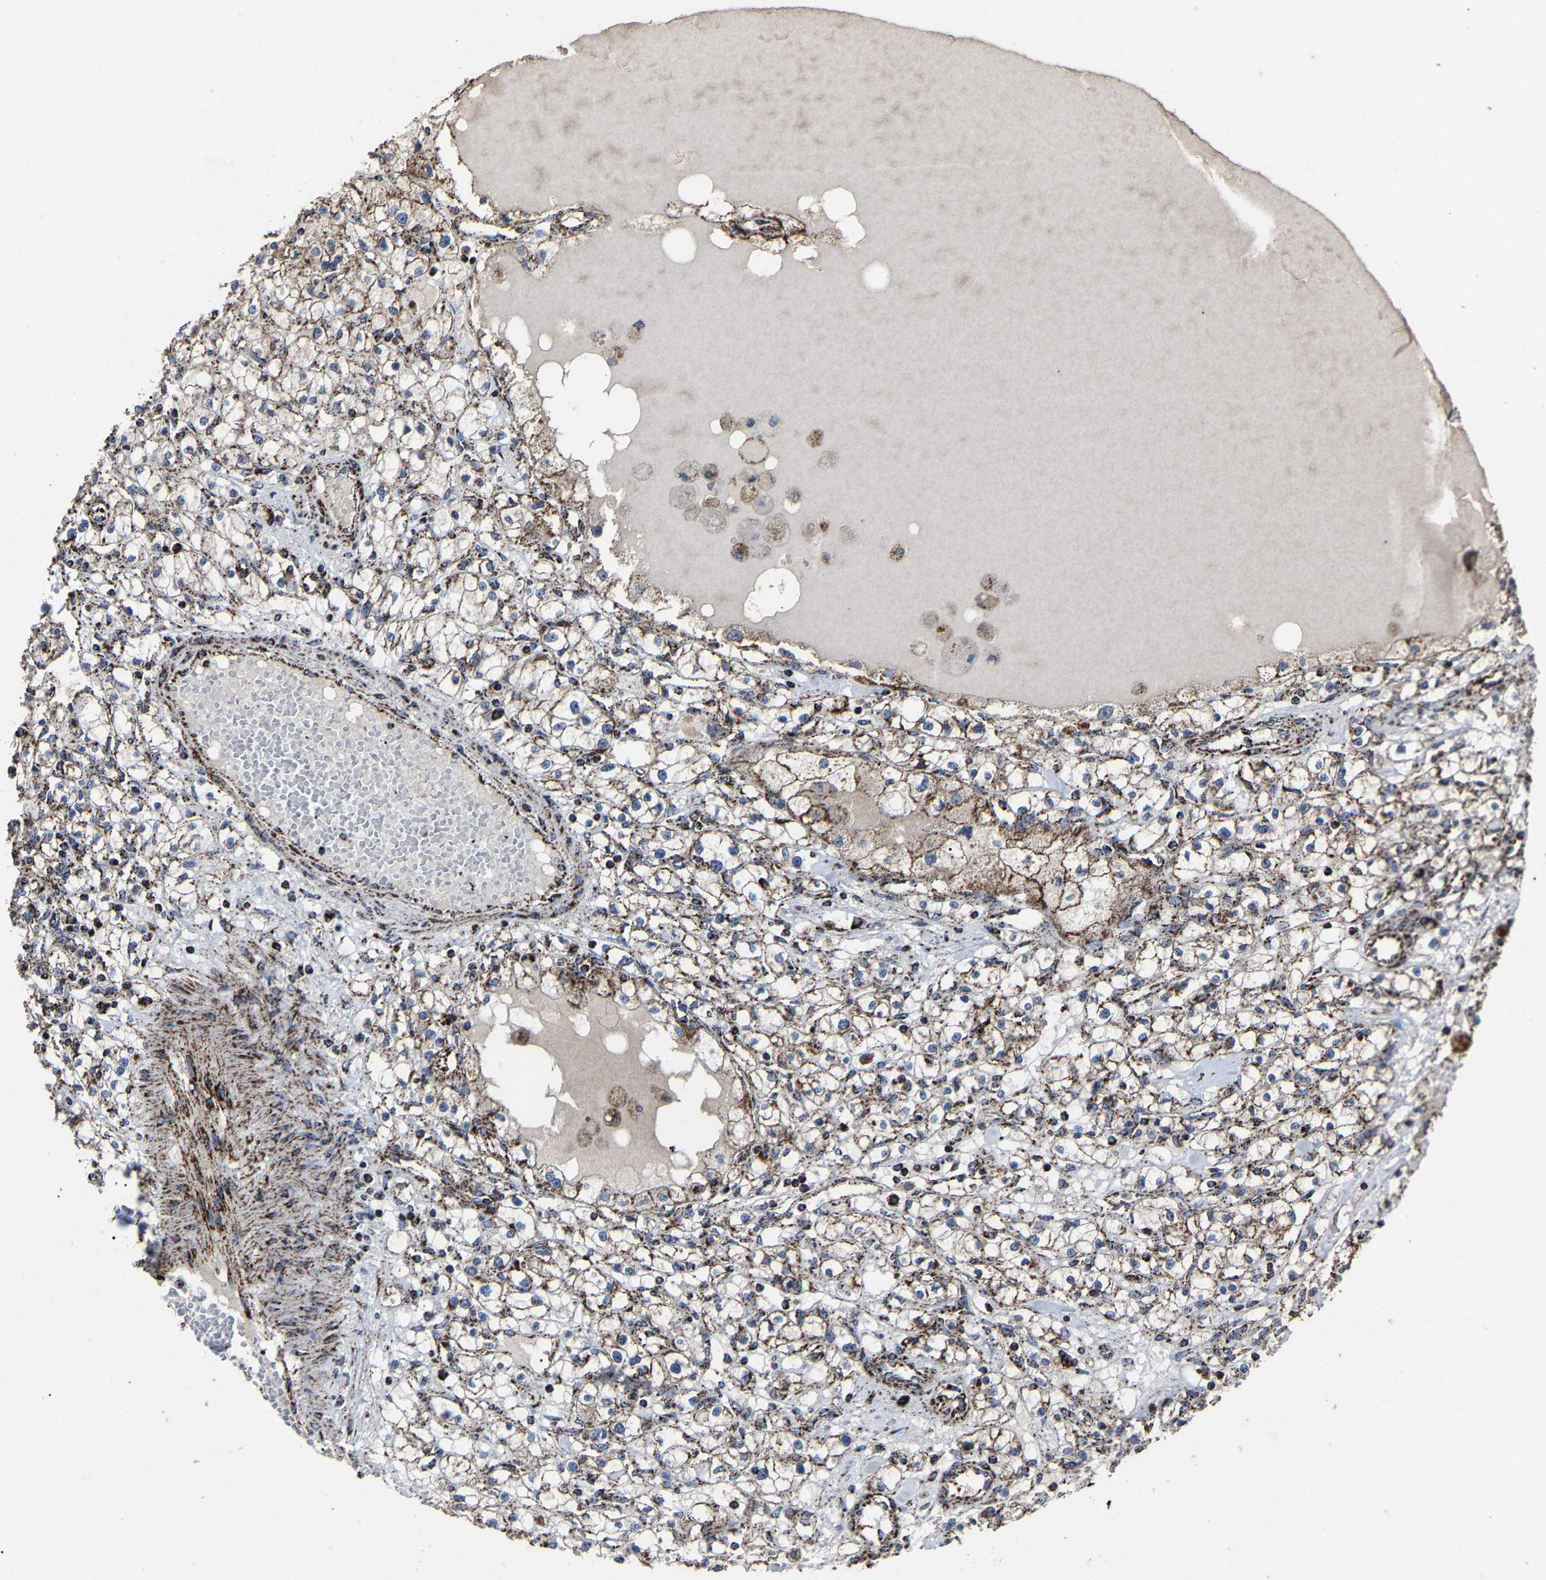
{"staining": {"intensity": "moderate", "quantity": "25%-75%", "location": "cytoplasmic/membranous"}, "tissue": "renal cancer", "cell_type": "Tumor cells", "image_type": "cancer", "snomed": [{"axis": "morphology", "description": "Adenocarcinoma, NOS"}, {"axis": "topography", "description": "Kidney"}], "caption": "IHC staining of adenocarcinoma (renal), which shows medium levels of moderate cytoplasmic/membranous expression in approximately 25%-75% of tumor cells indicating moderate cytoplasmic/membranous protein positivity. The staining was performed using DAB (brown) for protein detection and nuclei were counterstained in hematoxylin (blue).", "gene": "NDUFV3", "patient": {"sex": "male", "age": 56}}